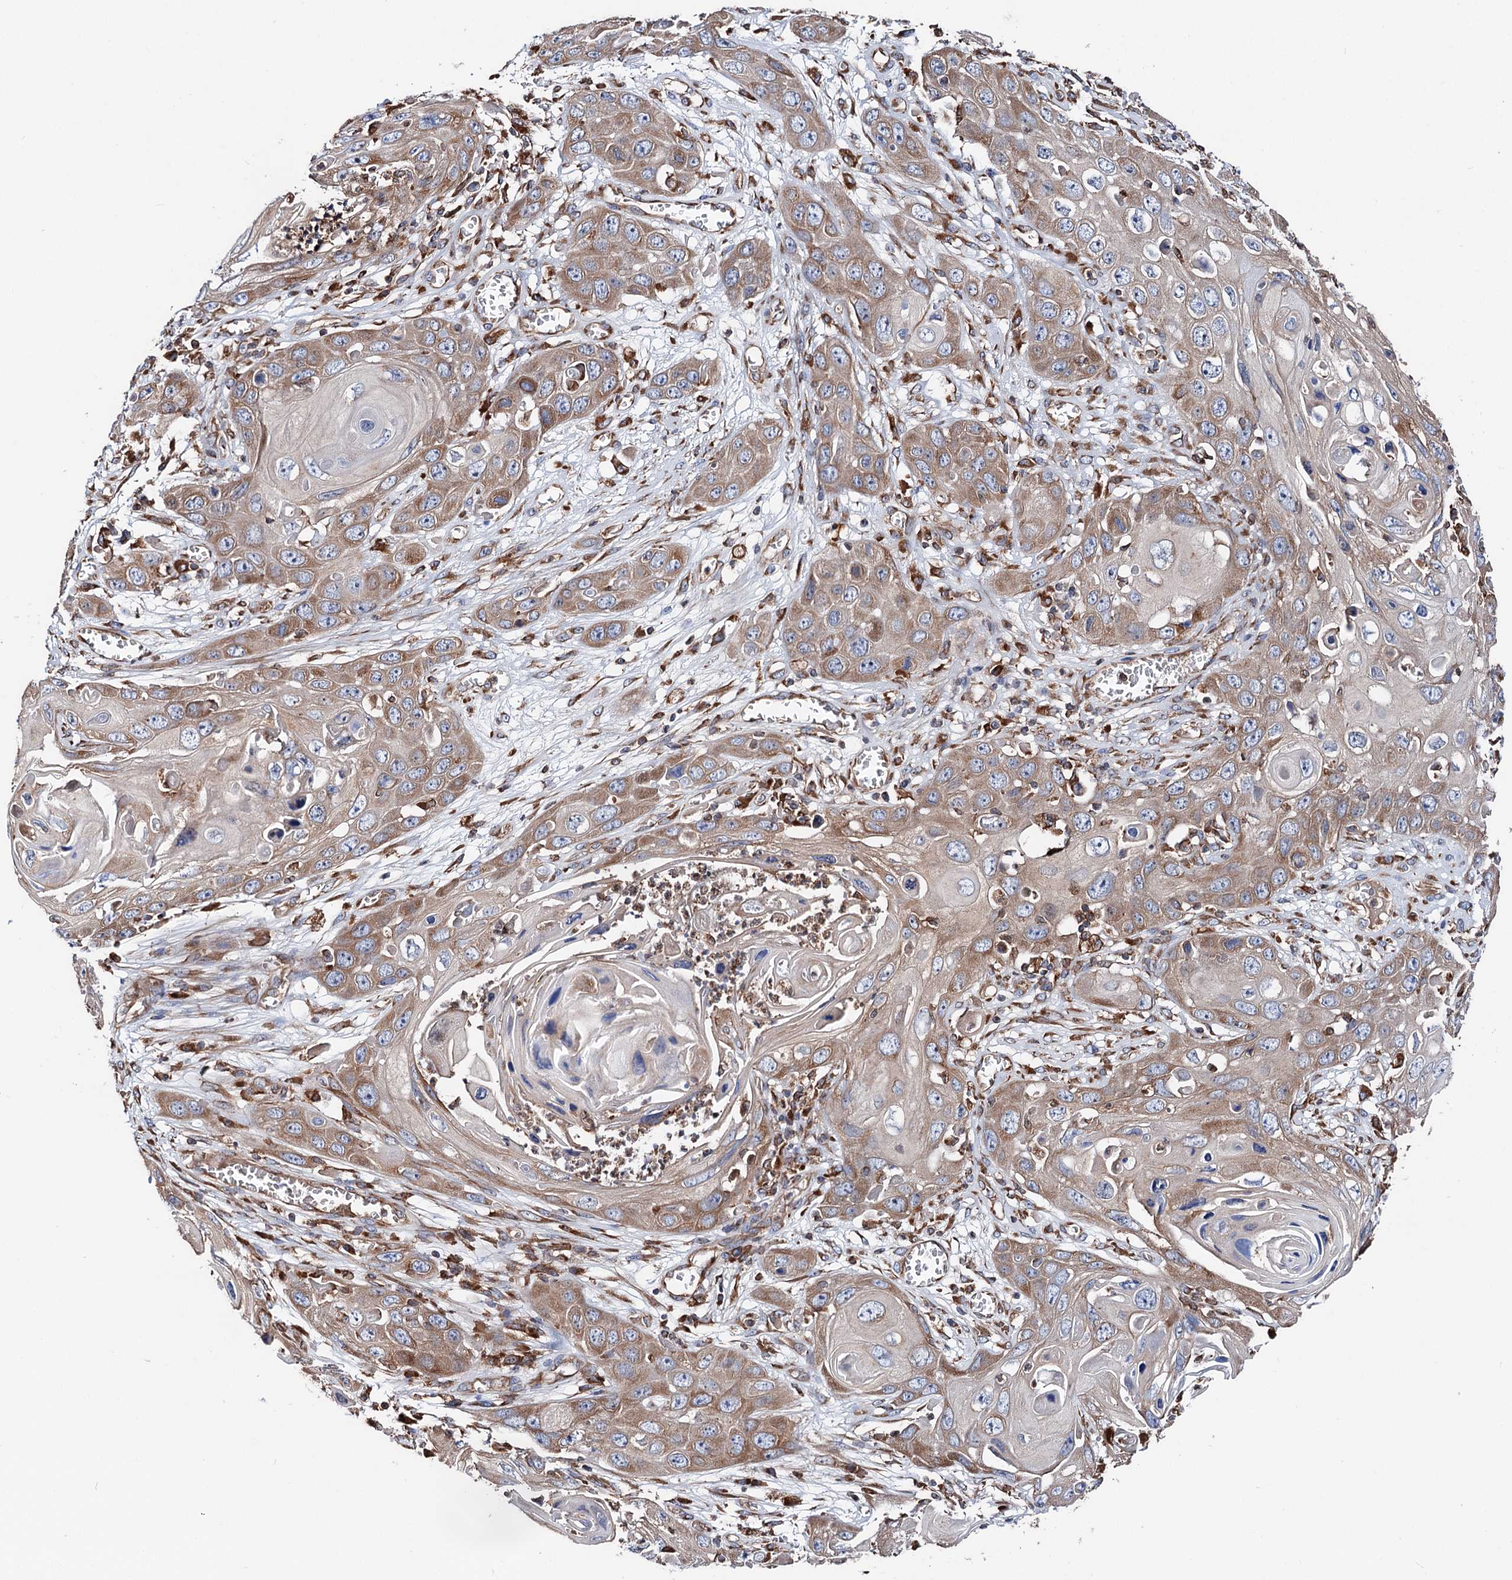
{"staining": {"intensity": "moderate", "quantity": ">75%", "location": "cytoplasmic/membranous"}, "tissue": "skin cancer", "cell_type": "Tumor cells", "image_type": "cancer", "snomed": [{"axis": "morphology", "description": "Squamous cell carcinoma, NOS"}, {"axis": "topography", "description": "Skin"}], "caption": "A brown stain labels moderate cytoplasmic/membranous staining of a protein in human skin cancer (squamous cell carcinoma) tumor cells.", "gene": "ERP29", "patient": {"sex": "male", "age": 55}}